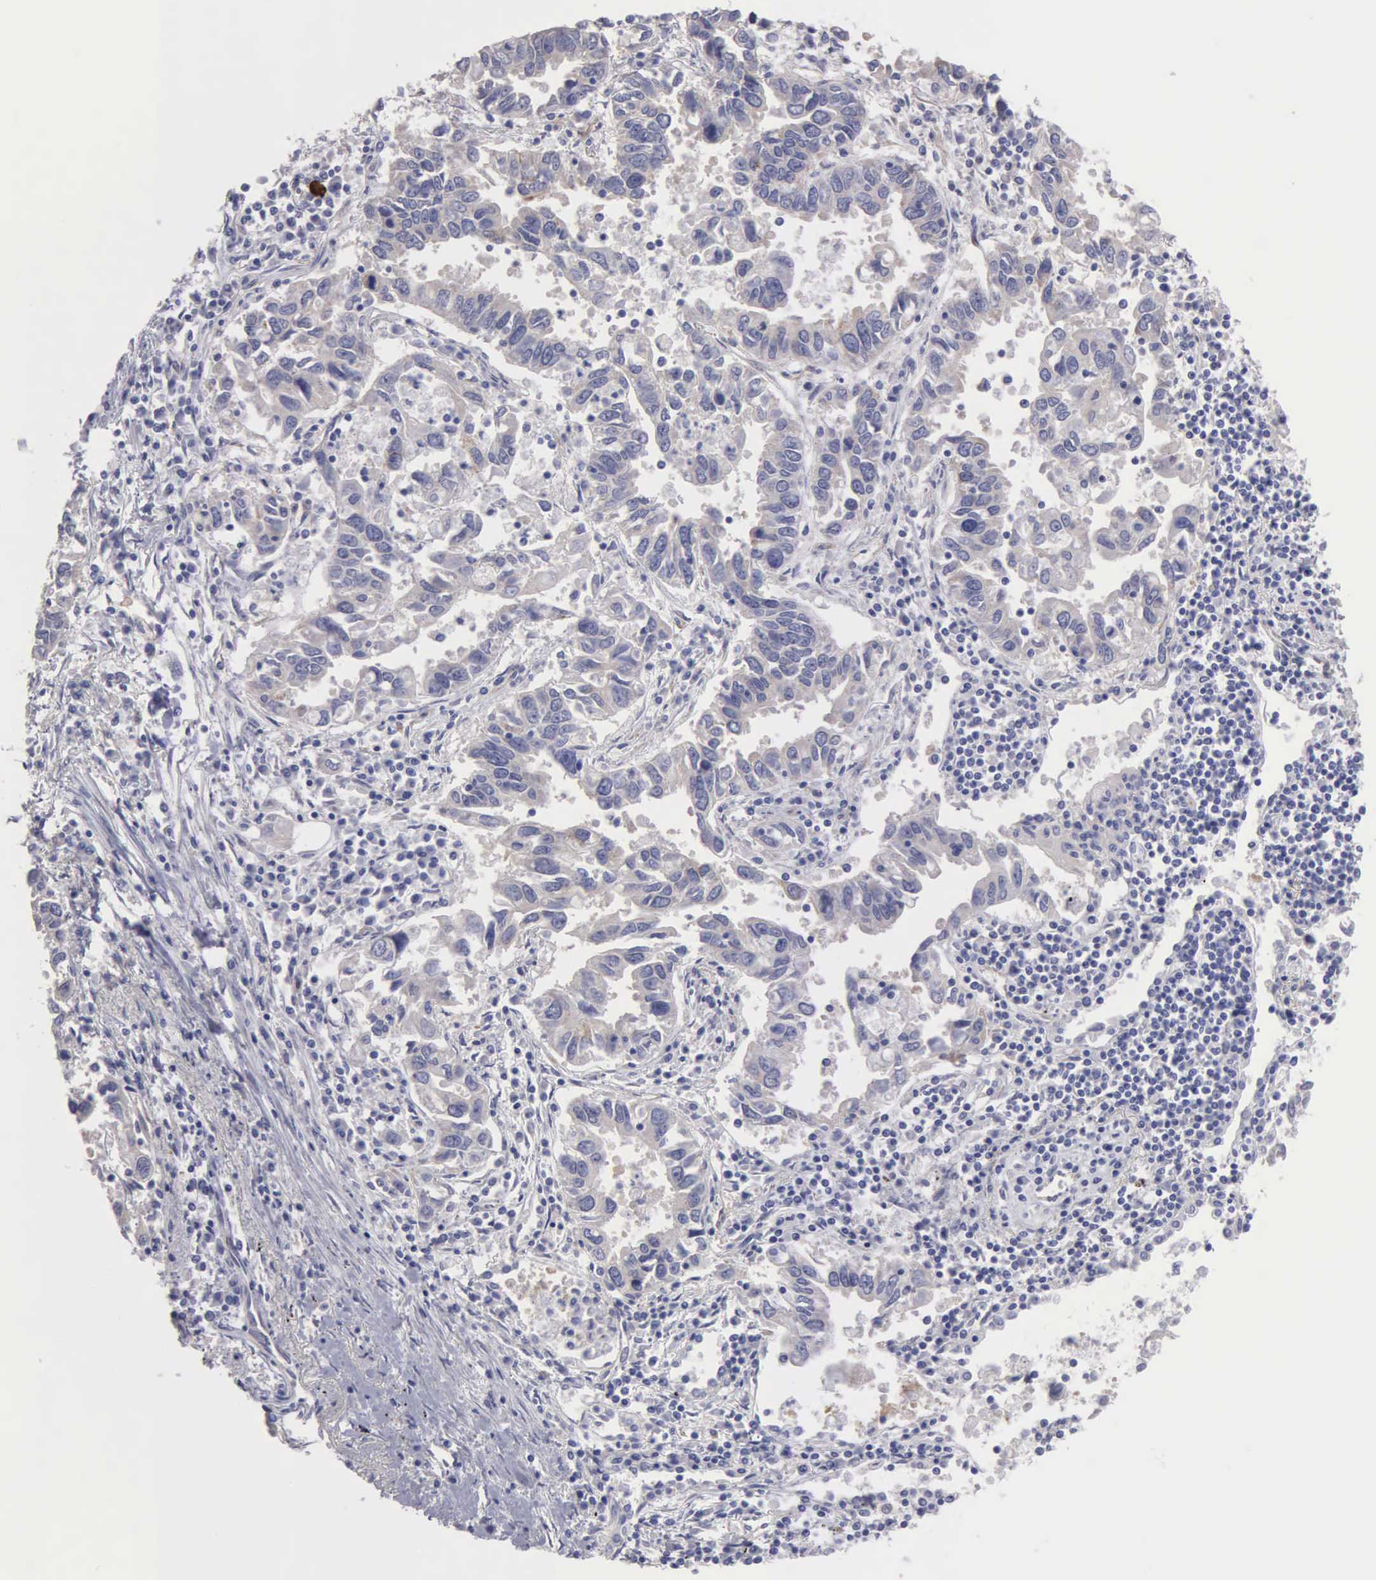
{"staining": {"intensity": "weak", "quantity": "<25%", "location": "cytoplasmic/membranous"}, "tissue": "lung cancer", "cell_type": "Tumor cells", "image_type": "cancer", "snomed": [{"axis": "morphology", "description": "Adenocarcinoma, NOS"}, {"axis": "topography", "description": "Lung"}], "caption": "The immunohistochemistry (IHC) histopathology image has no significant positivity in tumor cells of adenocarcinoma (lung) tissue.", "gene": "APP", "patient": {"sex": "male", "age": 48}}